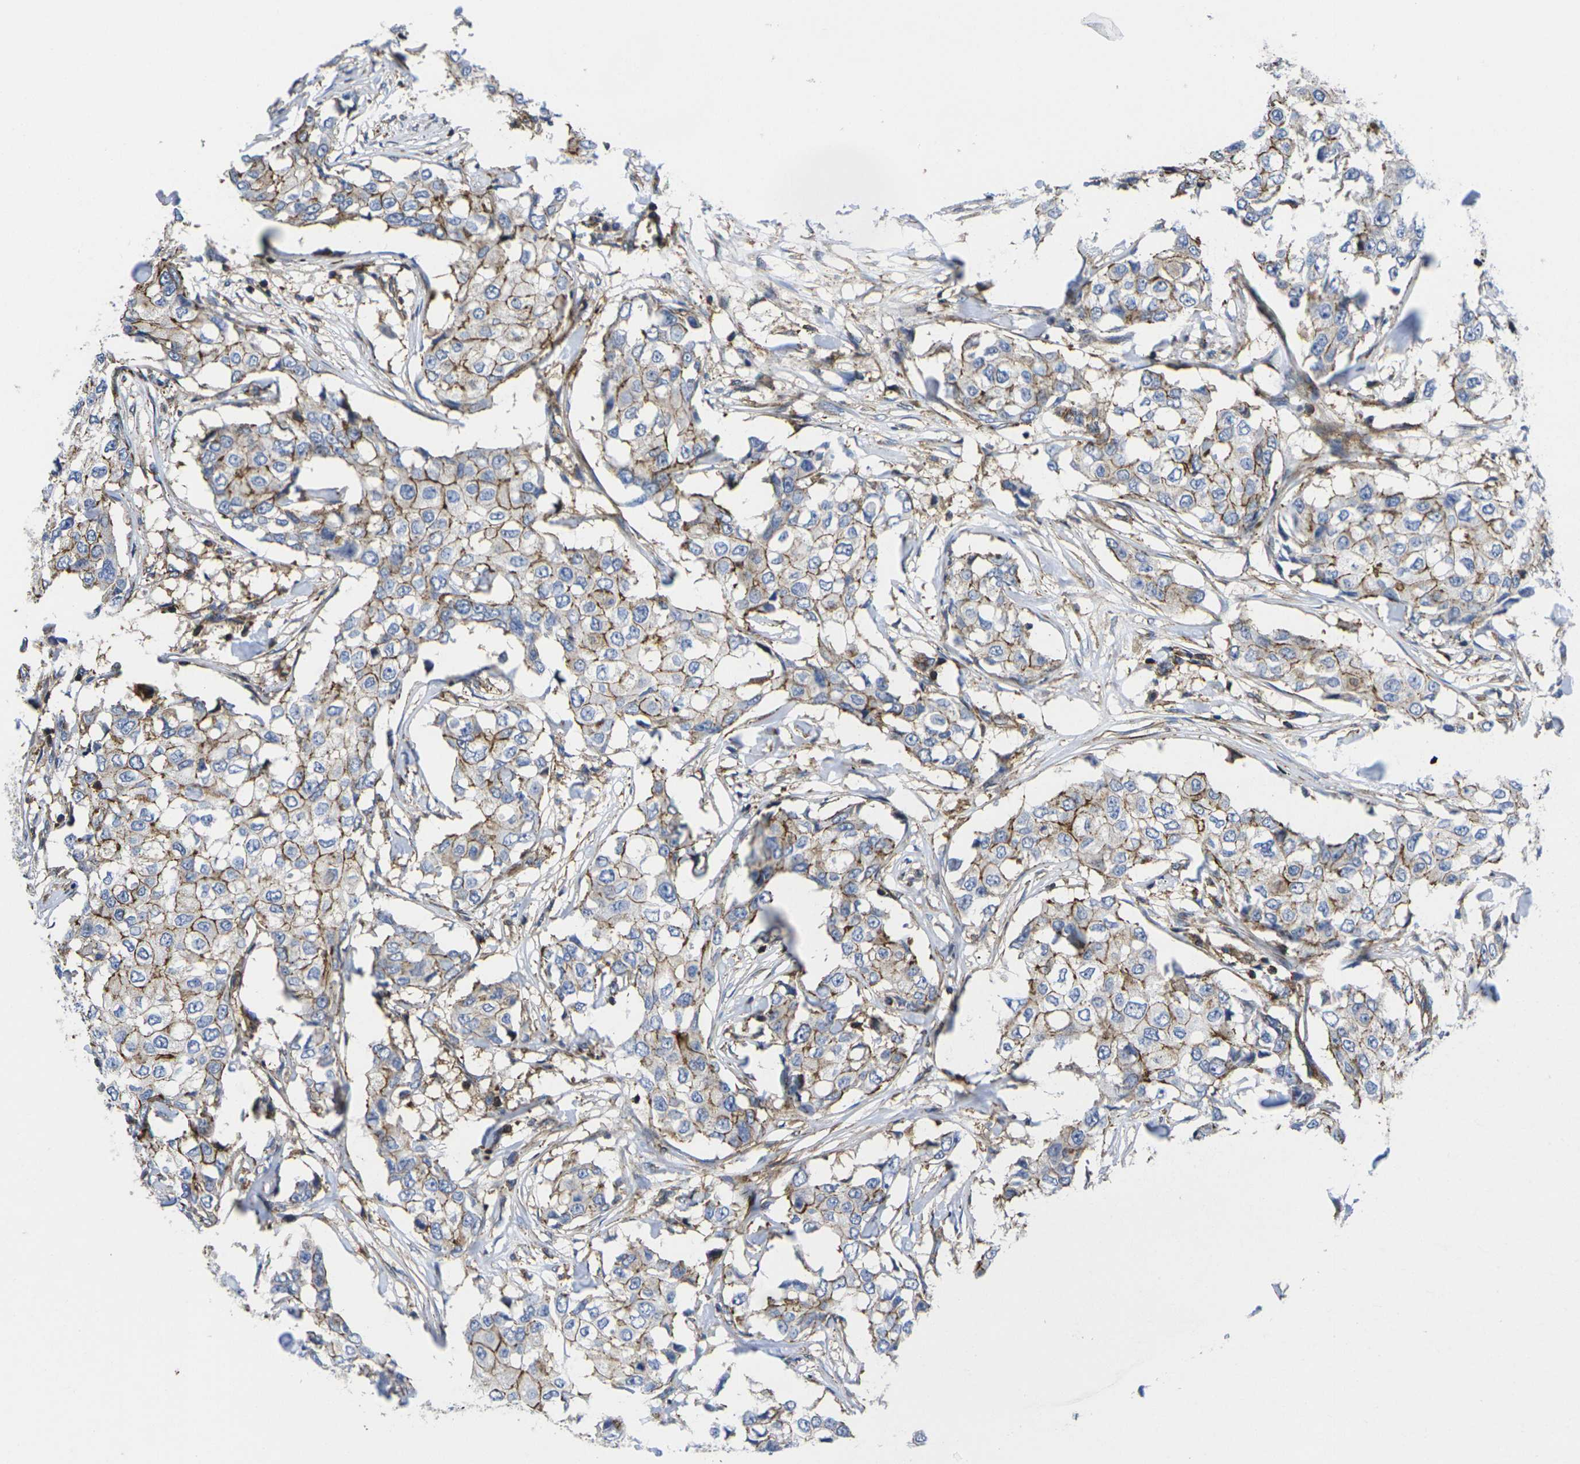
{"staining": {"intensity": "strong", "quantity": ">75%", "location": "cytoplasmic/membranous"}, "tissue": "breast cancer", "cell_type": "Tumor cells", "image_type": "cancer", "snomed": [{"axis": "morphology", "description": "Duct carcinoma"}, {"axis": "topography", "description": "Breast"}], "caption": "IHC image of neoplastic tissue: human breast cancer (infiltrating ductal carcinoma) stained using immunohistochemistry displays high levels of strong protein expression localized specifically in the cytoplasmic/membranous of tumor cells, appearing as a cytoplasmic/membranous brown color.", "gene": "IQGAP1", "patient": {"sex": "female", "age": 27}}